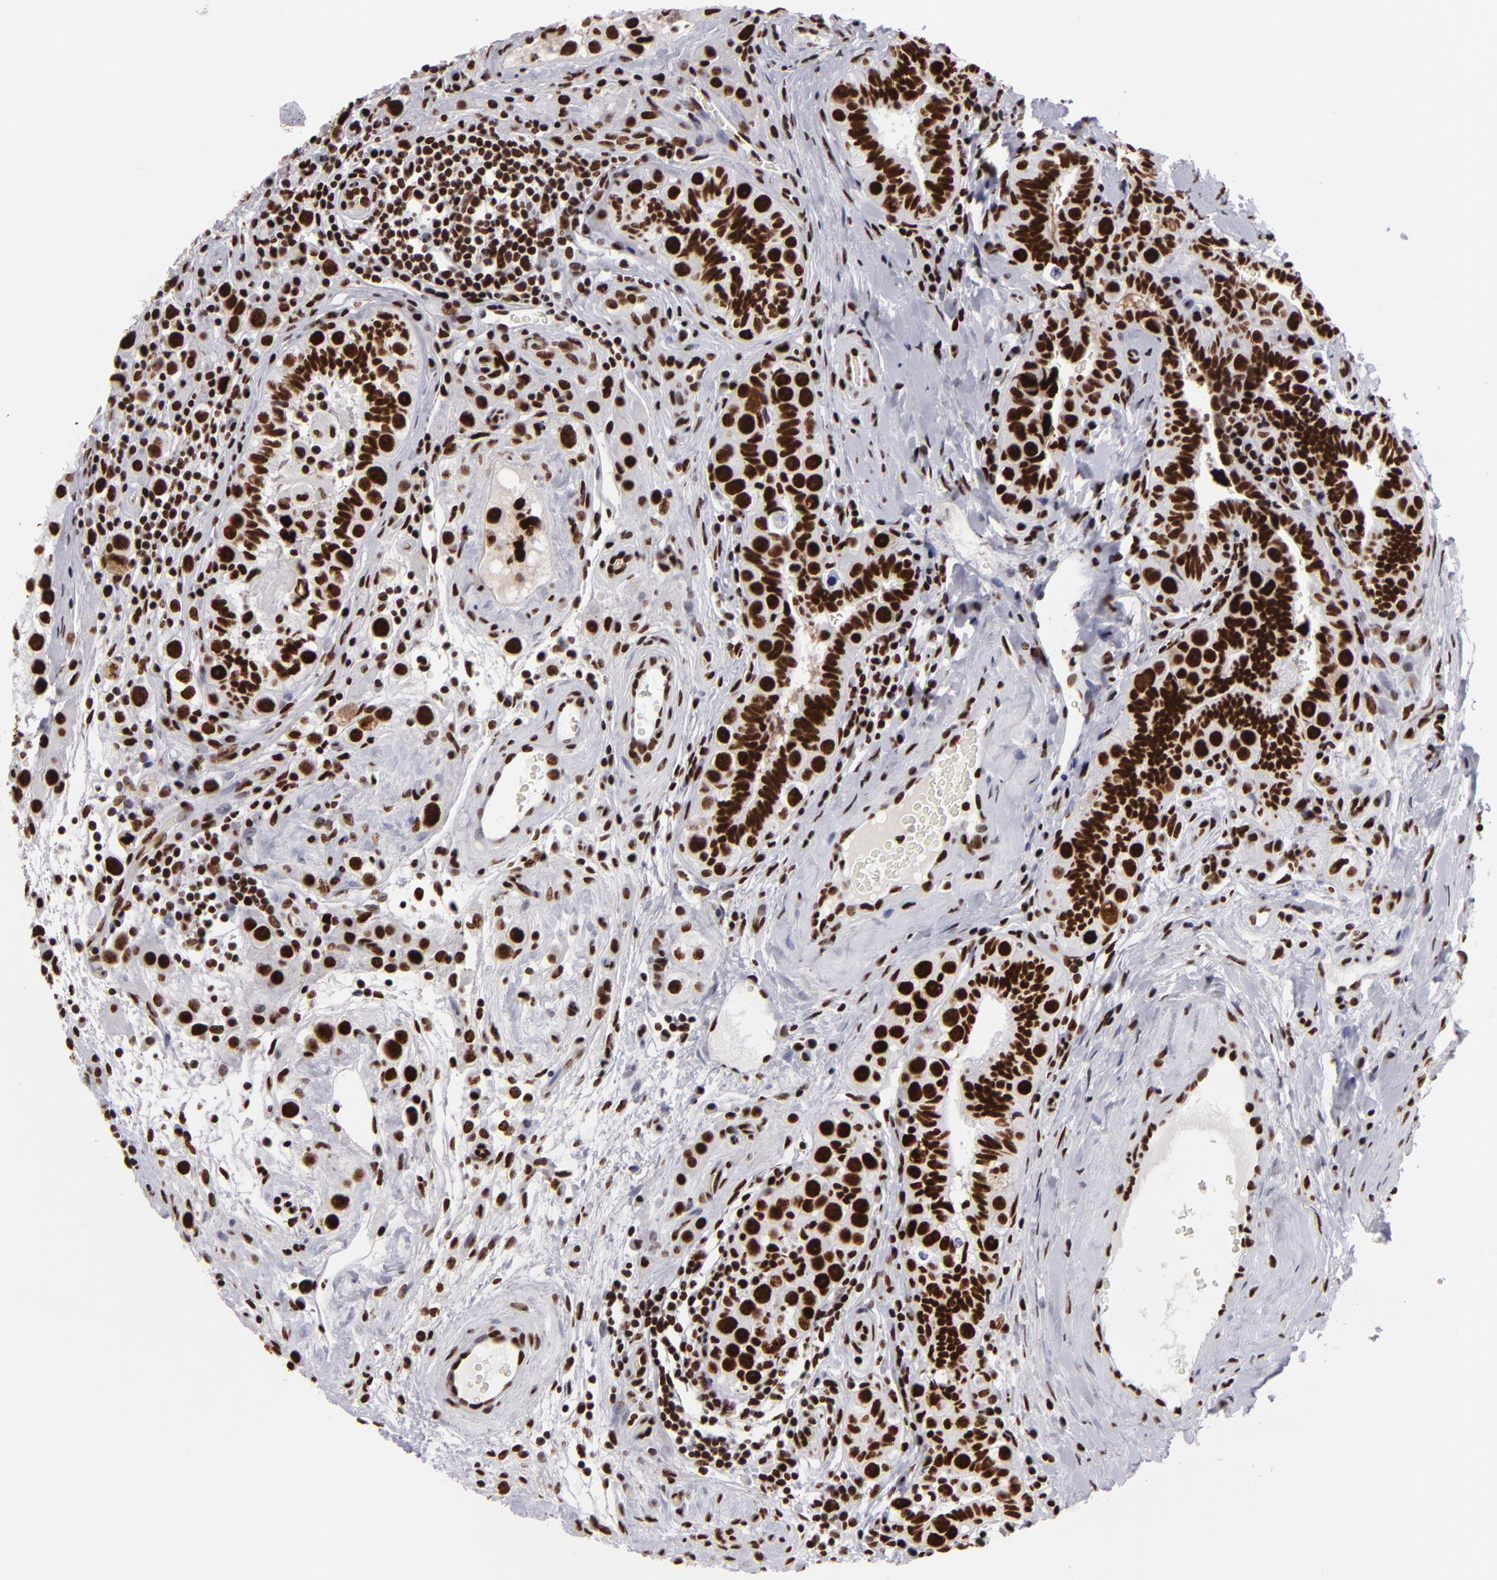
{"staining": {"intensity": "strong", "quantity": ">75%", "location": "nuclear"}, "tissue": "testis cancer", "cell_type": "Tumor cells", "image_type": "cancer", "snomed": [{"axis": "morphology", "description": "Seminoma, NOS"}, {"axis": "topography", "description": "Testis"}], "caption": "This micrograph reveals testis cancer stained with immunohistochemistry (IHC) to label a protein in brown. The nuclear of tumor cells show strong positivity for the protein. Nuclei are counter-stained blue.", "gene": "SAFB", "patient": {"sex": "male", "age": 32}}